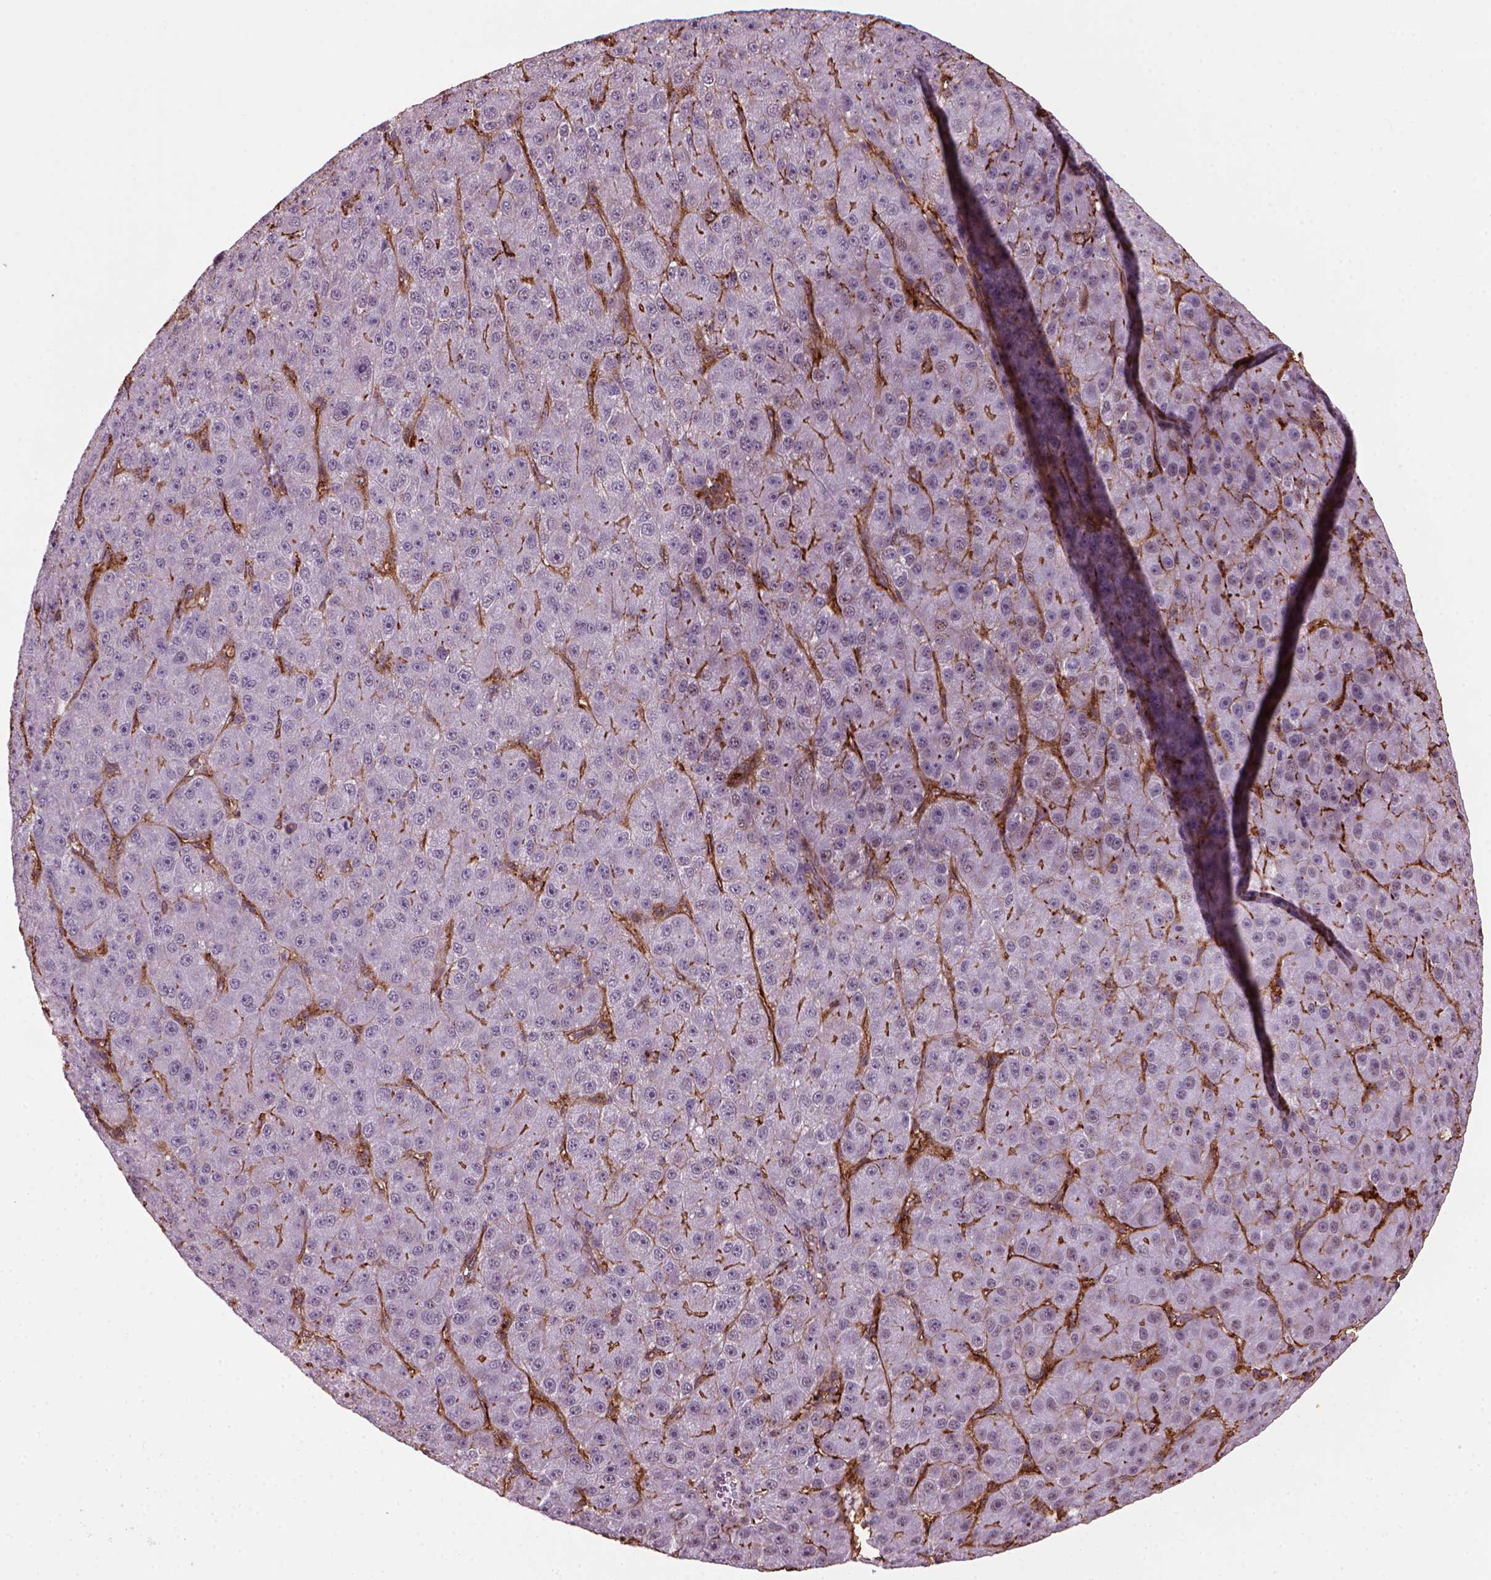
{"staining": {"intensity": "negative", "quantity": "none", "location": "none"}, "tissue": "liver cancer", "cell_type": "Tumor cells", "image_type": "cancer", "snomed": [{"axis": "morphology", "description": "Carcinoma, Hepatocellular, NOS"}, {"axis": "topography", "description": "Liver"}], "caption": "IHC of human liver cancer reveals no staining in tumor cells.", "gene": "MARCKS", "patient": {"sex": "male", "age": 67}}